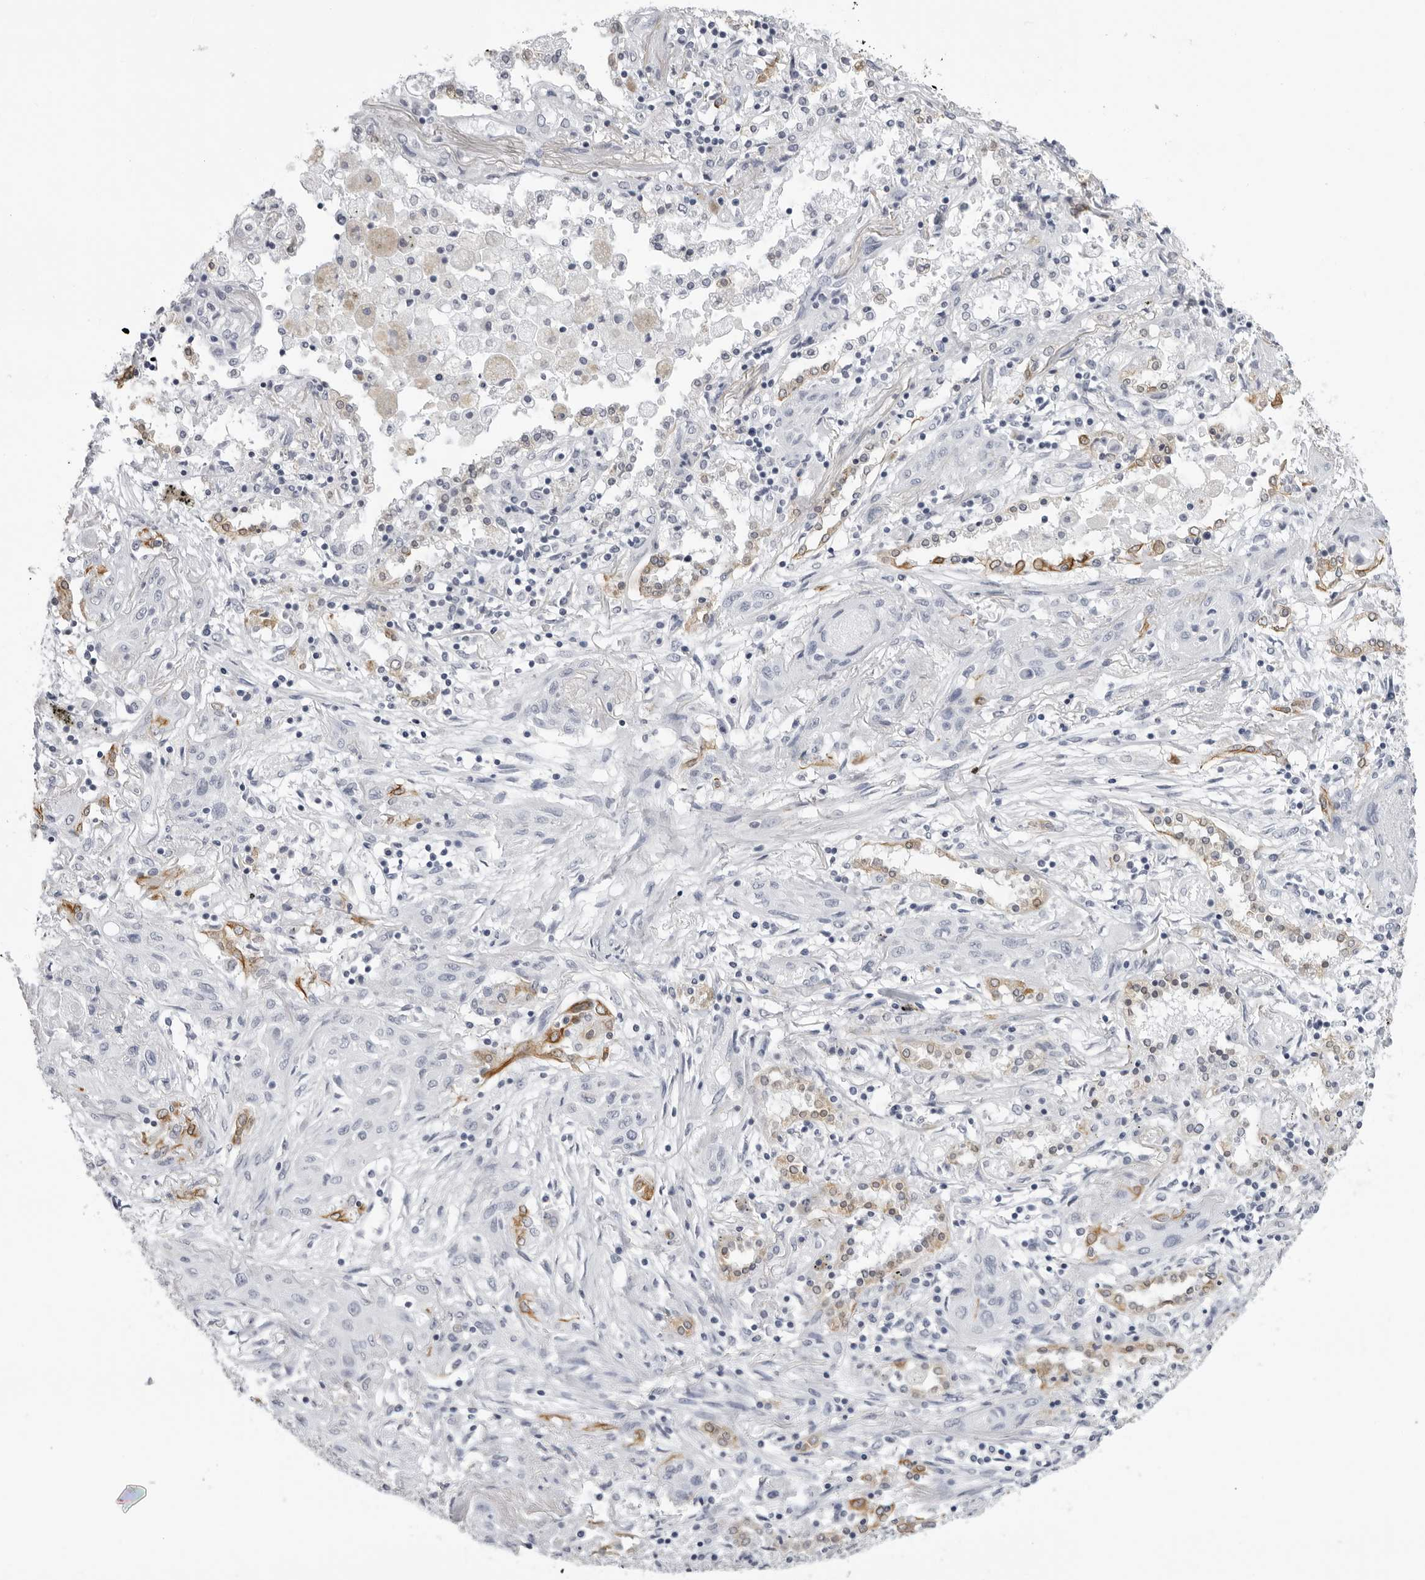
{"staining": {"intensity": "negative", "quantity": "none", "location": "none"}, "tissue": "lung cancer", "cell_type": "Tumor cells", "image_type": "cancer", "snomed": [{"axis": "morphology", "description": "Squamous cell carcinoma, NOS"}, {"axis": "topography", "description": "Lung"}], "caption": "A histopathology image of human lung cancer is negative for staining in tumor cells.", "gene": "SERPINF2", "patient": {"sex": "female", "age": 47}}